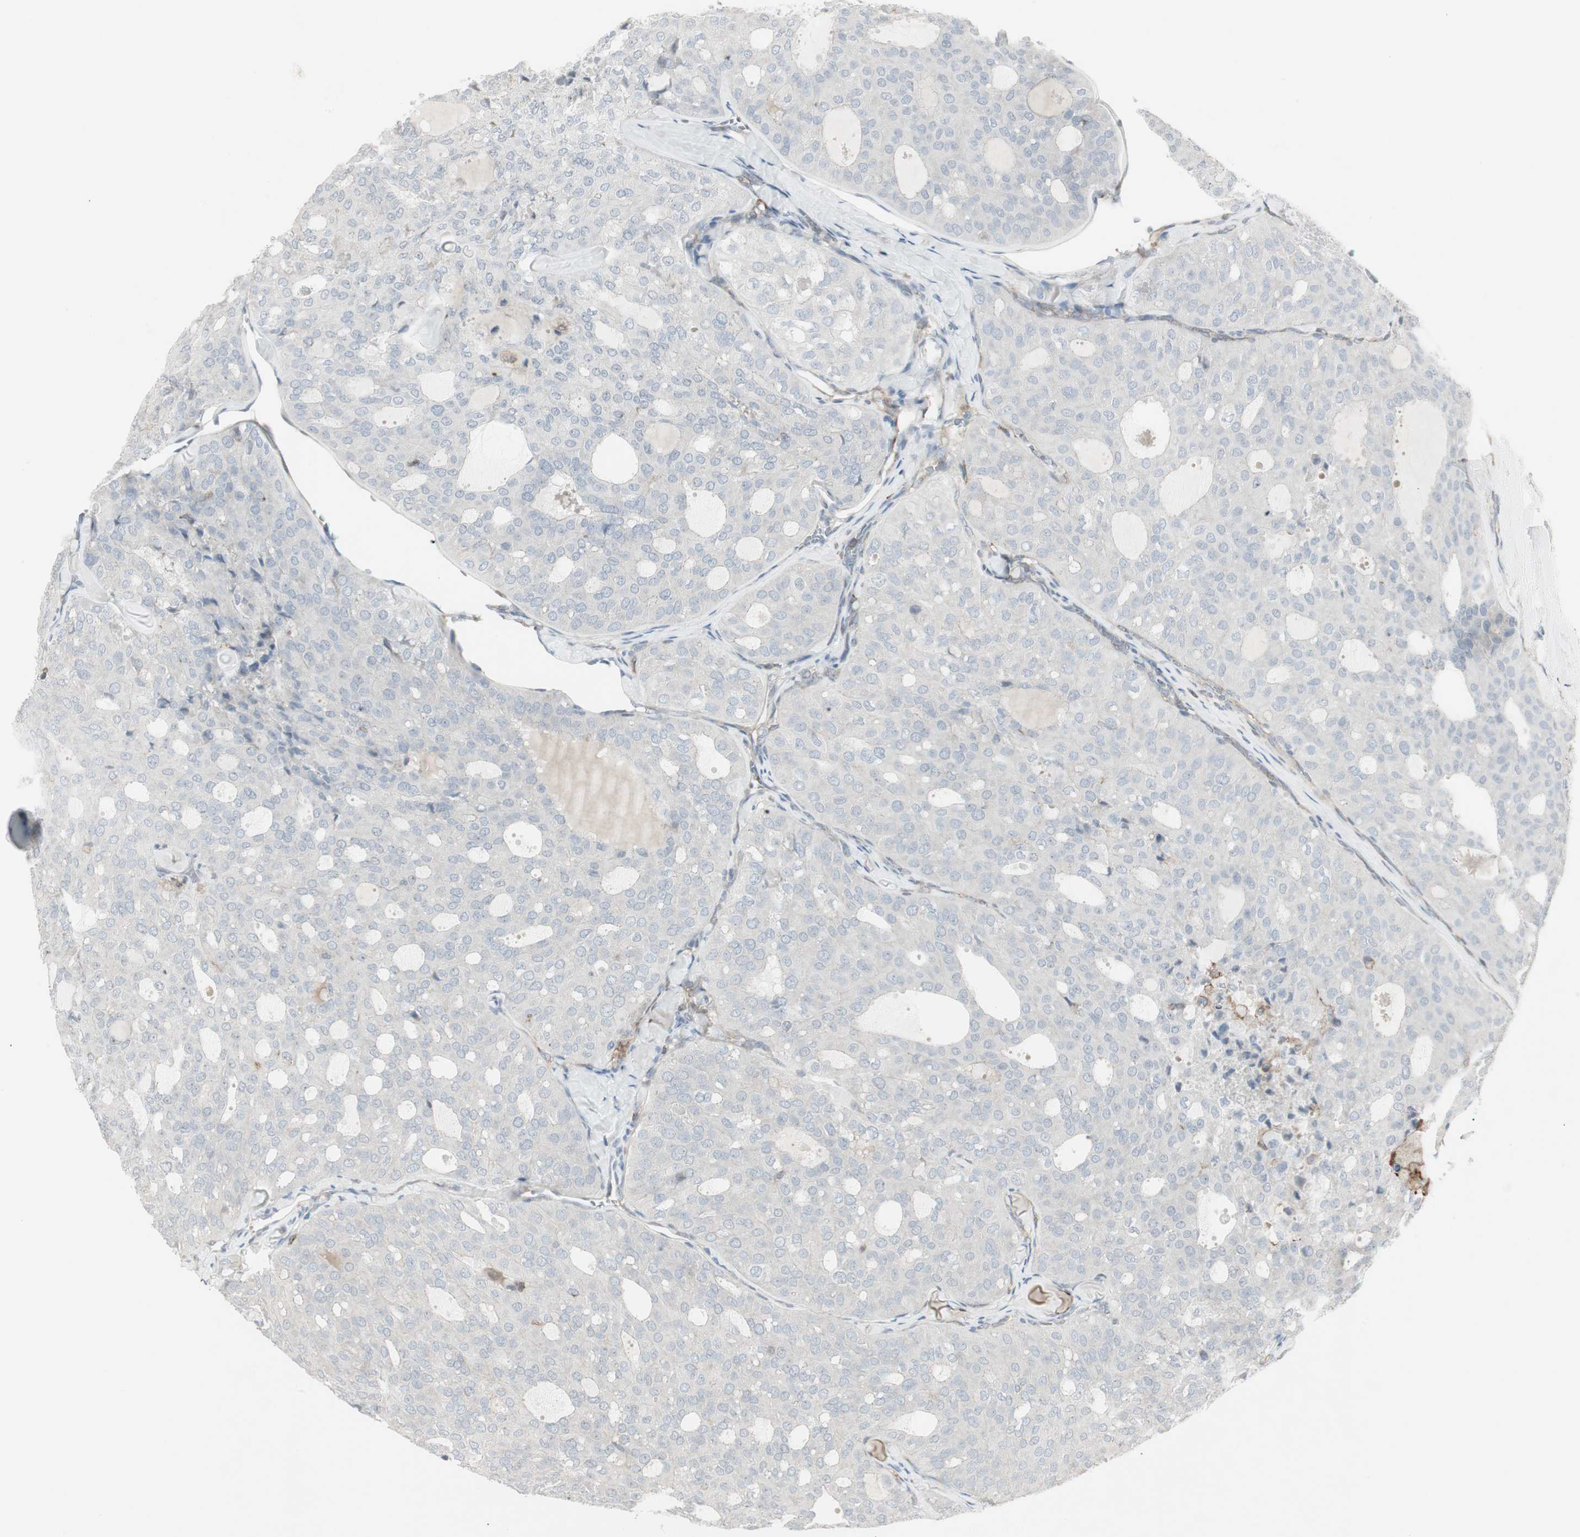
{"staining": {"intensity": "negative", "quantity": "none", "location": "none"}, "tissue": "thyroid cancer", "cell_type": "Tumor cells", "image_type": "cancer", "snomed": [{"axis": "morphology", "description": "Follicular adenoma carcinoma, NOS"}, {"axis": "topography", "description": "Thyroid gland"}], "caption": "An IHC histopathology image of follicular adenoma carcinoma (thyroid) is shown. There is no staining in tumor cells of follicular adenoma carcinoma (thyroid).", "gene": "MAP4K4", "patient": {"sex": "male", "age": 75}}